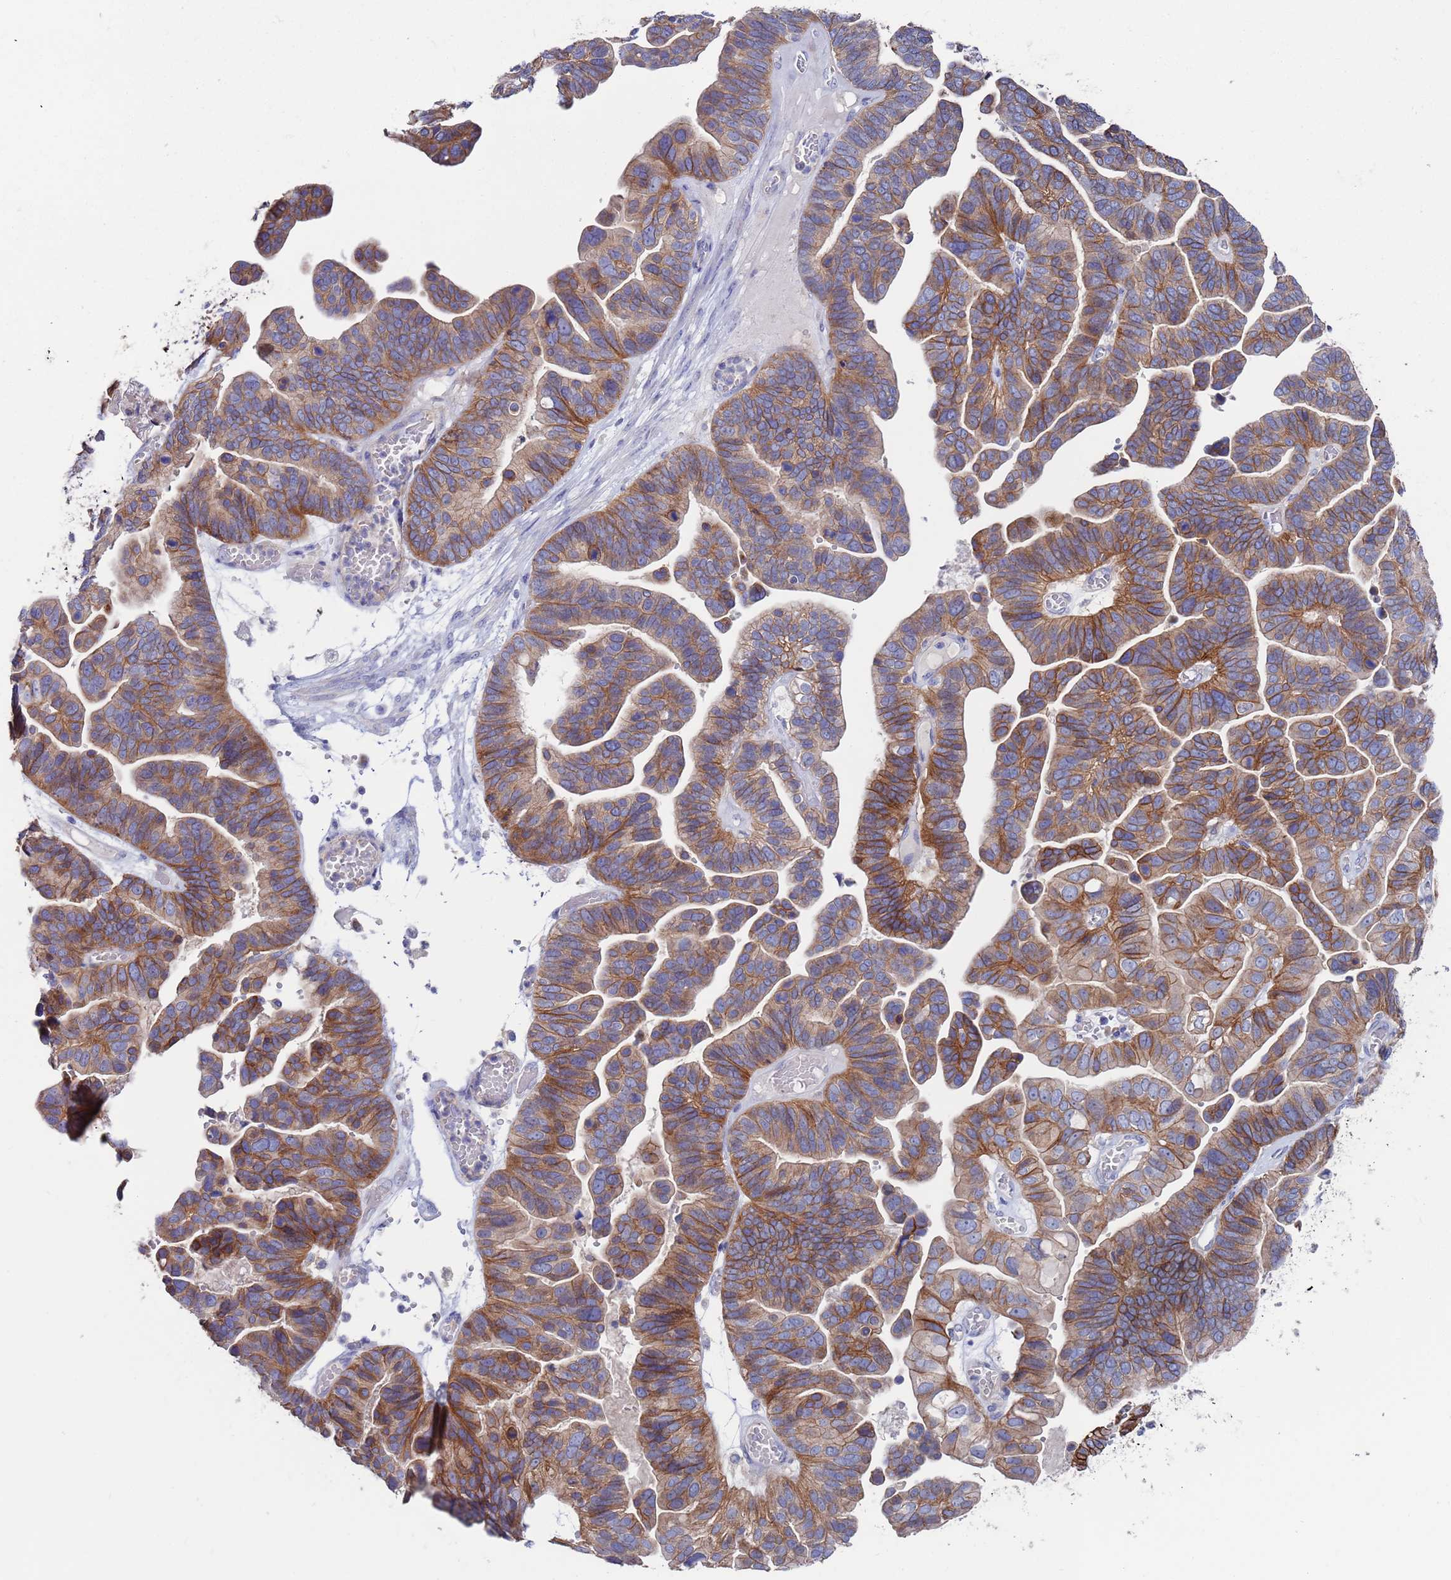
{"staining": {"intensity": "moderate", "quantity": ">75%", "location": "cytoplasmic/membranous"}, "tissue": "ovarian cancer", "cell_type": "Tumor cells", "image_type": "cancer", "snomed": [{"axis": "morphology", "description": "Cystadenocarcinoma, serous, NOS"}, {"axis": "topography", "description": "Ovary"}], "caption": "The immunohistochemical stain labels moderate cytoplasmic/membranous expression in tumor cells of ovarian serous cystadenocarcinoma tissue.", "gene": "KRTCAP3", "patient": {"sex": "female", "age": 56}}